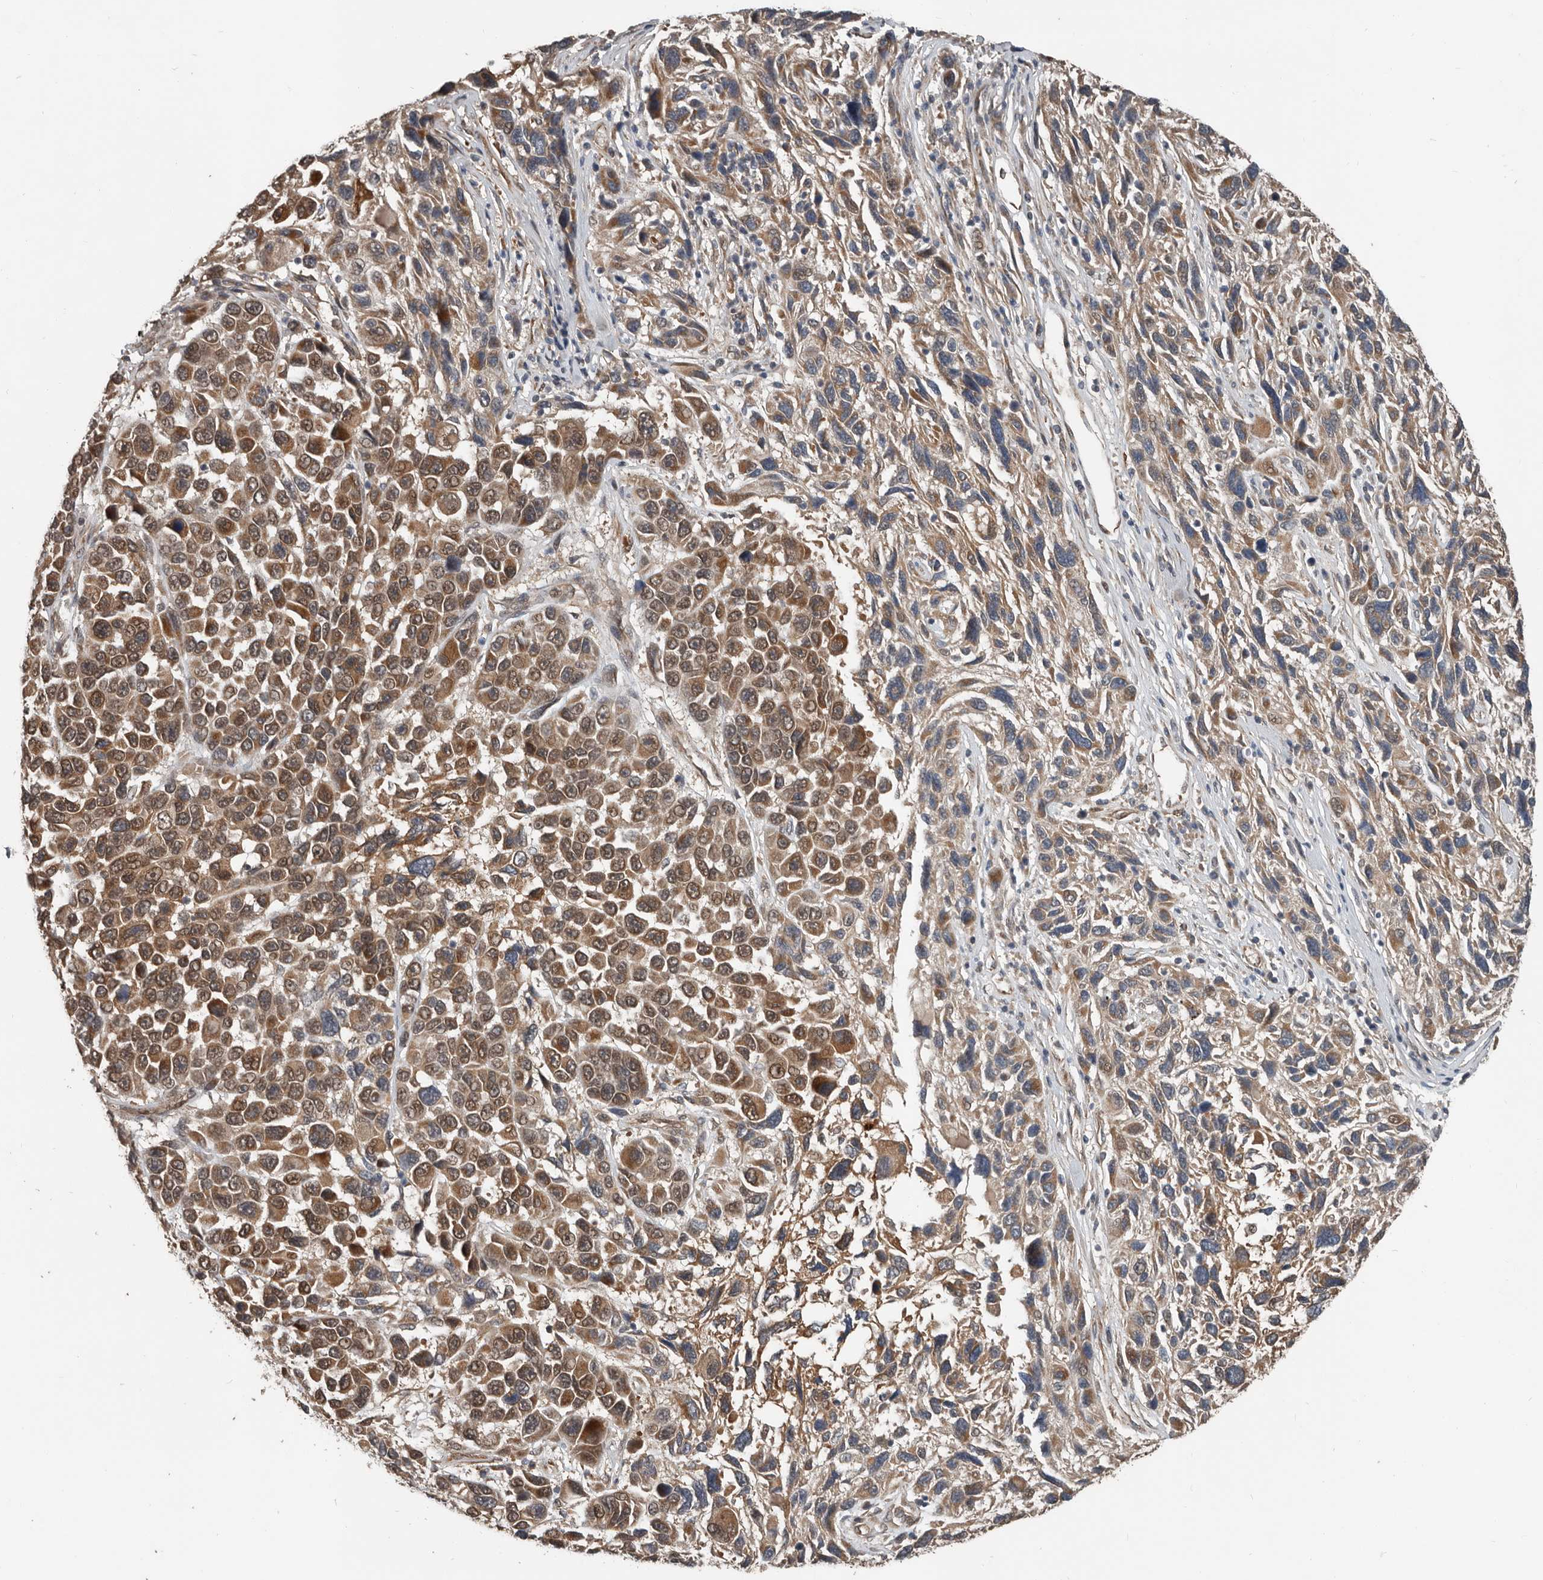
{"staining": {"intensity": "moderate", "quantity": ">75%", "location": "cytoplasmic/membranous,nuclear"}, "tissue": "melanoma", "cell_type": "Tumor cells", "image_type": "cancer", "snomed": [{"axis": "morphology", "description": "Malignant melanoma, NOS"}, {"axis": "topography", "description": "Skin"}], "caption": "Protein expression analysis of human malignant melanoma reveals moderate cytoplasmic/membranous and nuclear expression in about >75% of tumor cells.", "gene": "YOD1", "patient": {"sex": "male", "age": 53}}